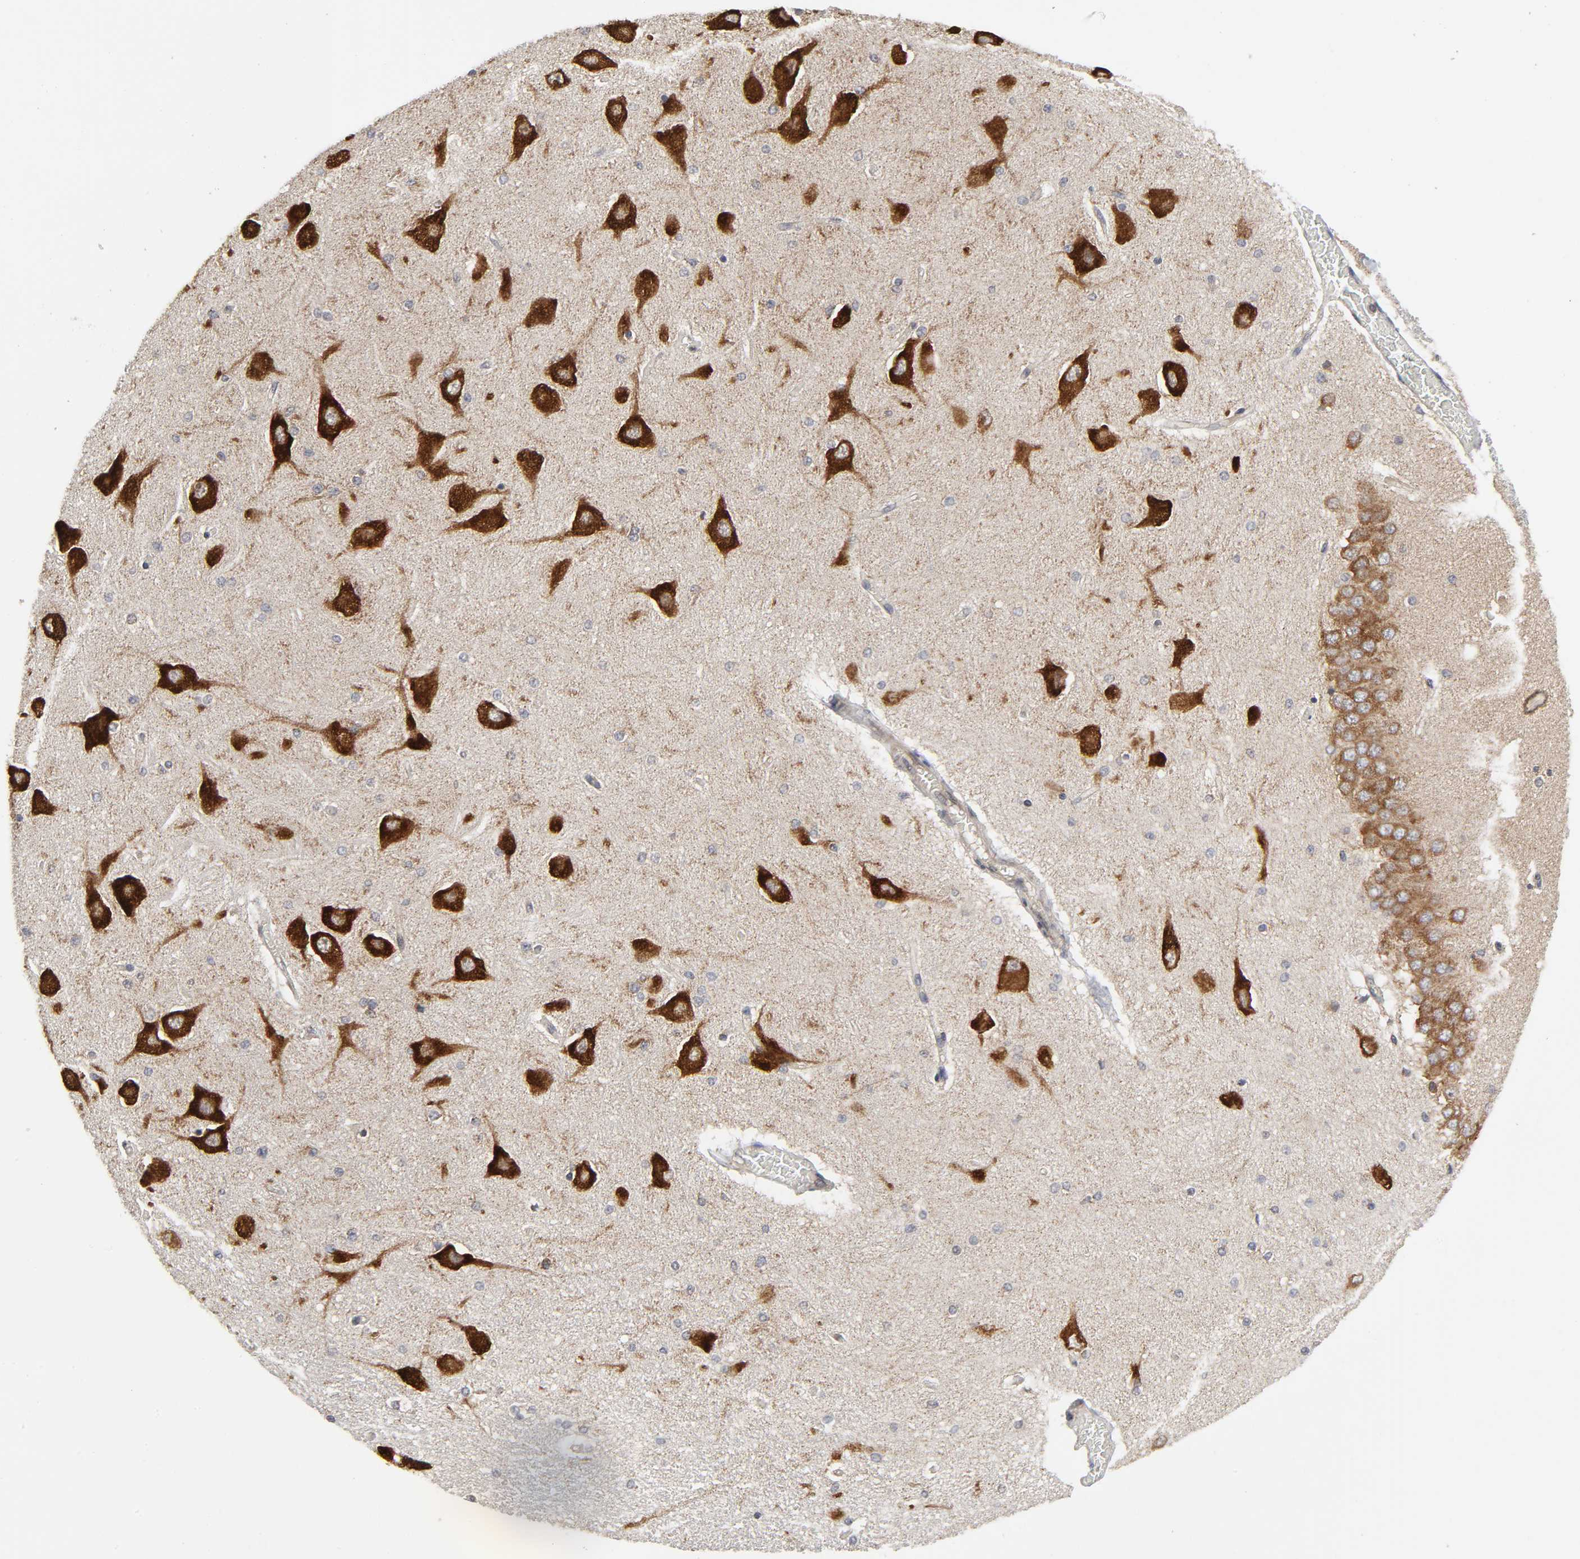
{"staining": {"intensity": "moderate", "quantity": "25%-75%", "location": "cytoplasmic/membranous"}, "tissue": "hippocampus", "cell_type": "Glial cells", "image_type": "normal", "snomed": [{"axis": "morphology", "description": "Normal tissue, NOS"}, {"axis": "topography", "description": "Hippocampus"}], "caption": "A brown stain shows moderate cytoplasmic/membranous positivity of a protein in glial cells of normal human hippocampus.", "gene": "SLC30A9", "patient": {"sex": "female", "age": 54}}